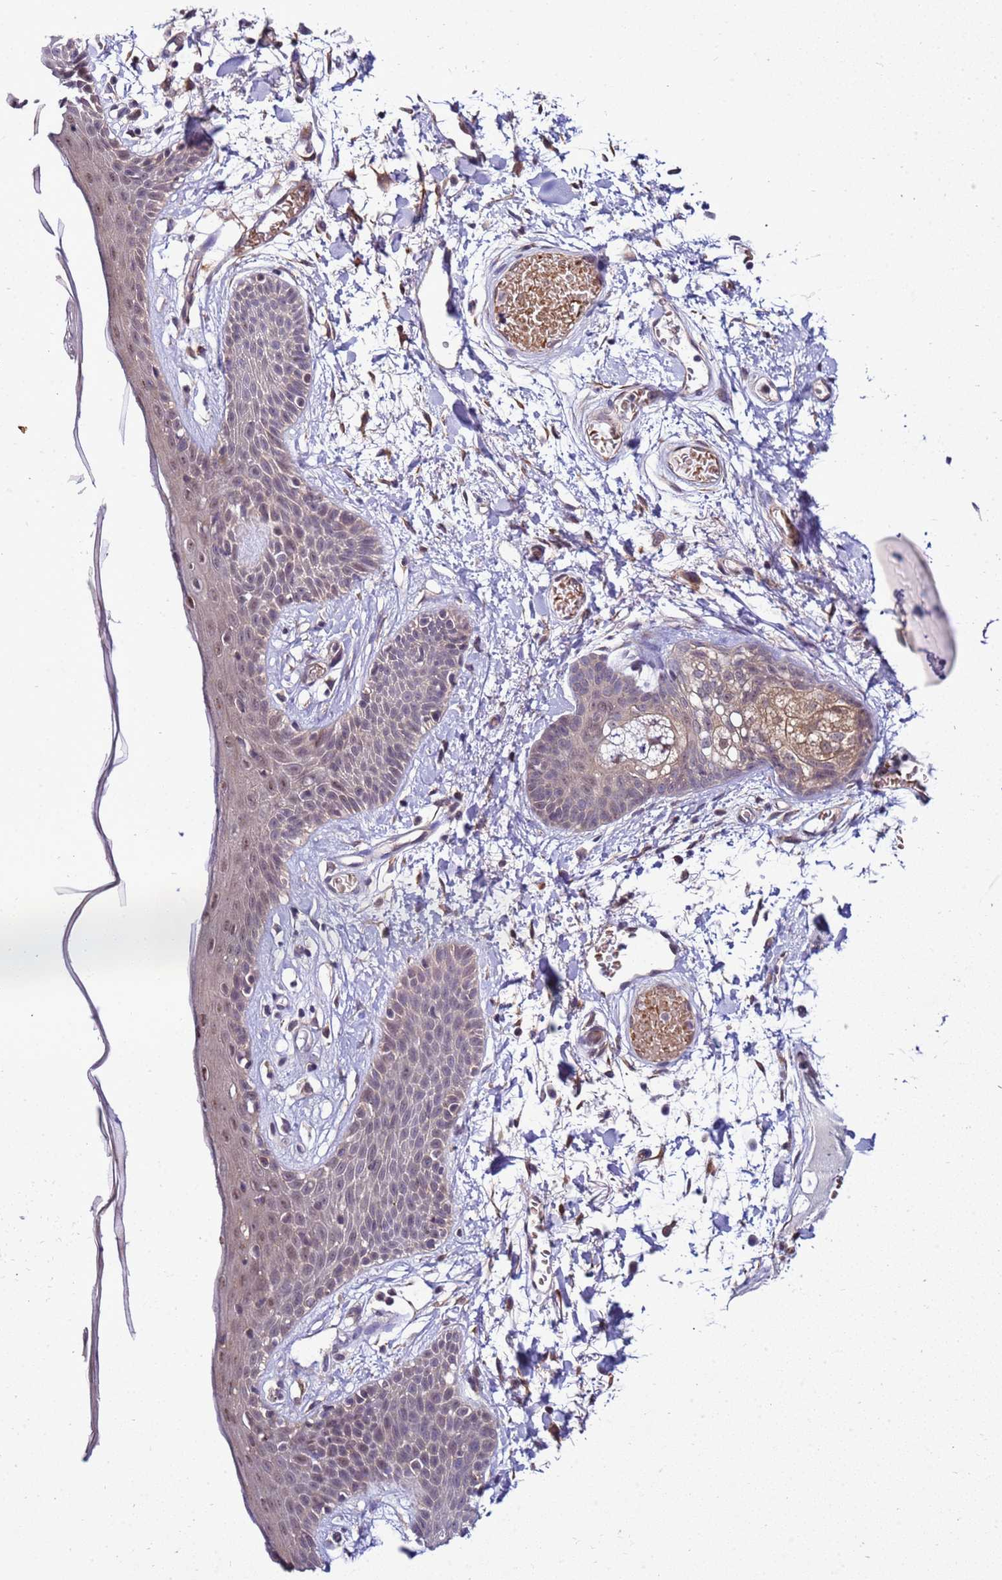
{"staining": {"intensity": "moderate", "quantity": "25%-75%", "location": "cytoplasmic/membranous,nuclear"}, "tissue": "skin", "cell_type": "Fibroblasts", "image_type": "normal", "snomed": [{"axis": "morphology", "description": "Normal tissue, NOS"}, {"axis": "topography", "description": "Skin"}], "caption": "Human skin stained for a protein (brown) shows moderate cytoplasmic/membranous,nuclear positive staining in approximately 25%-75% of fibroblasts.", "gene": "GEN1", "patient": {"sex": "male", "age": 79}}